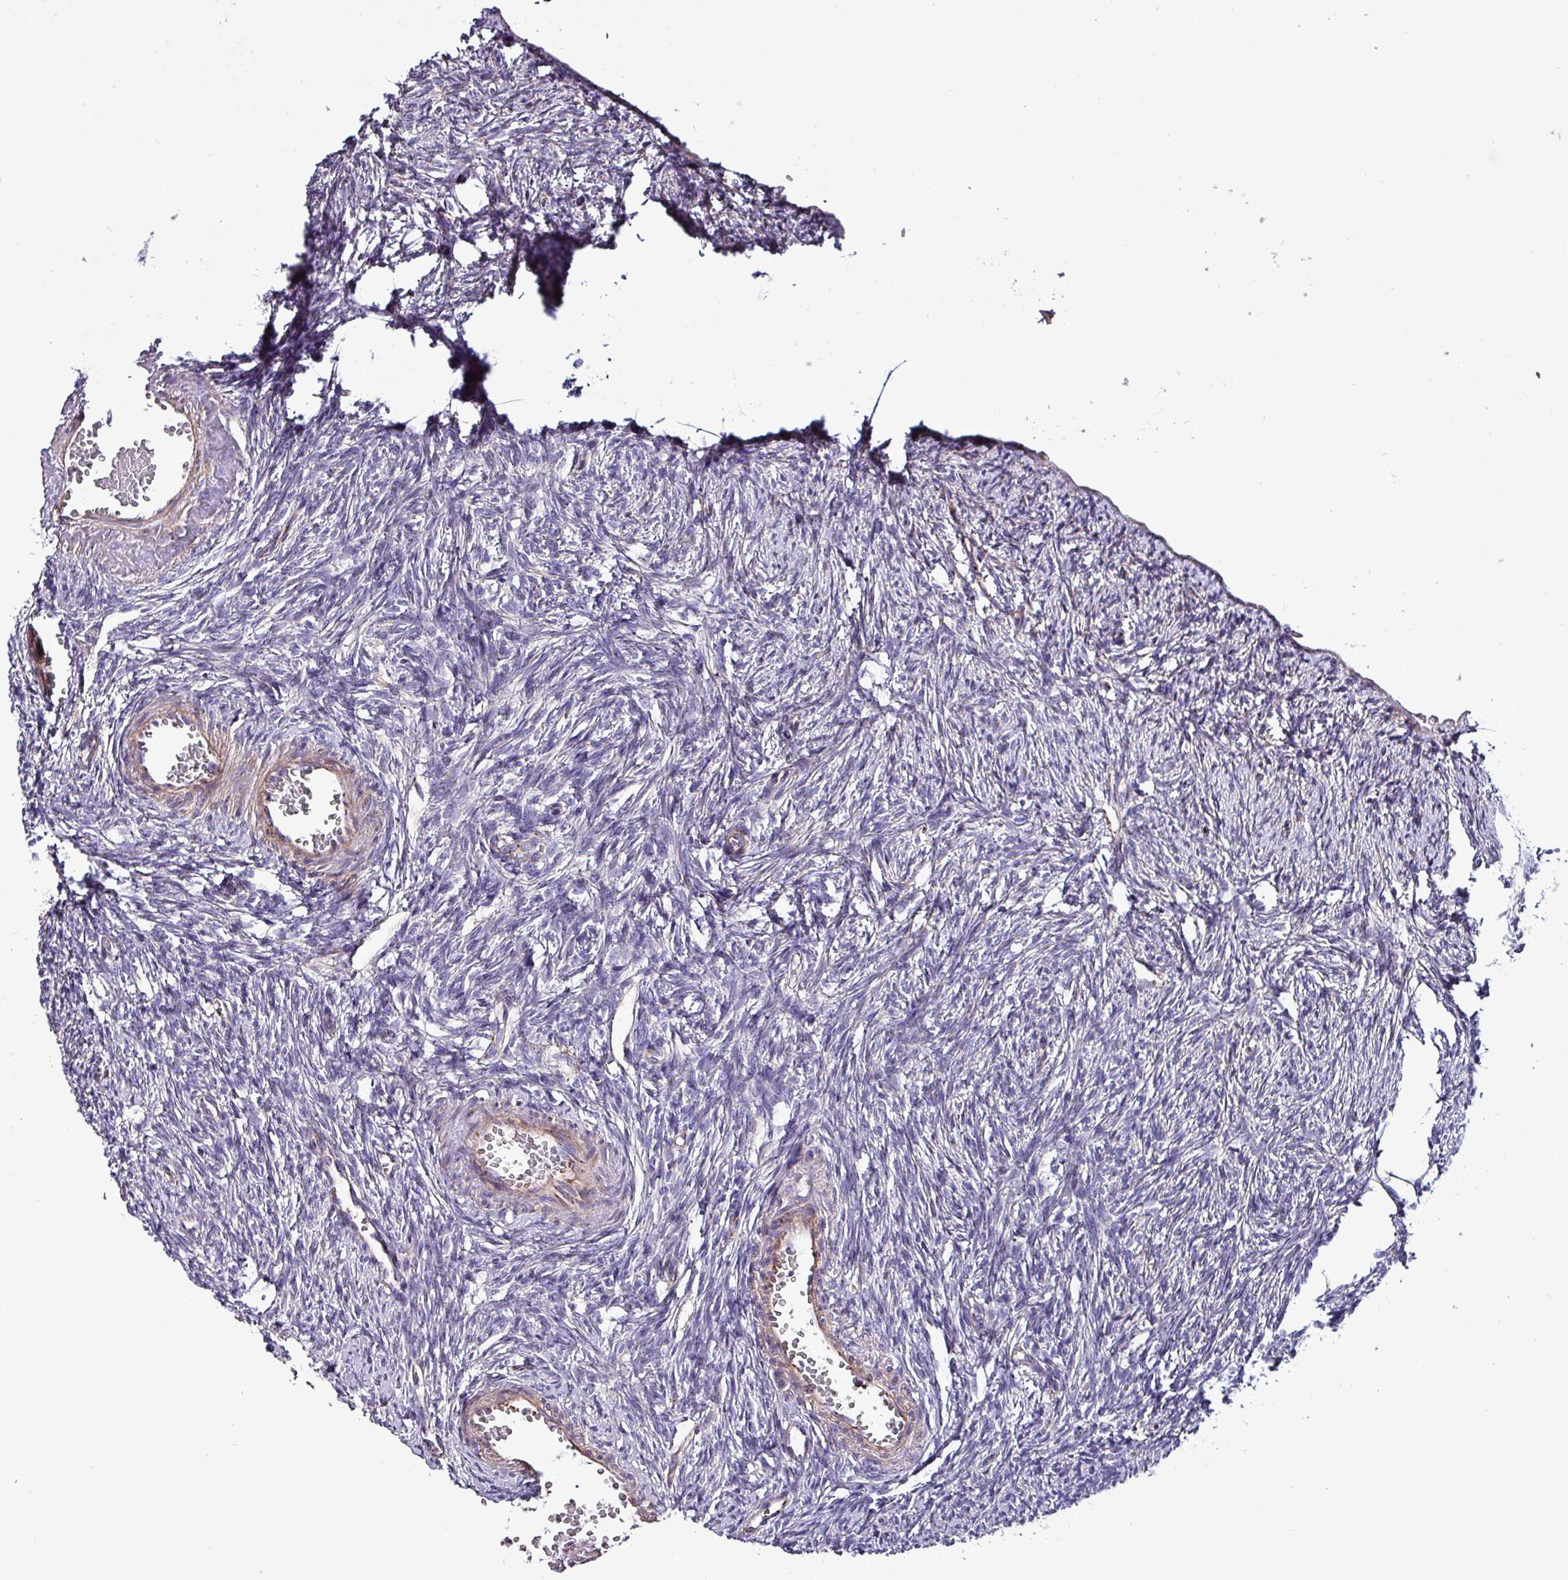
{"staining": {"intensity": "negative", "quantity": "none", "location": "none"}, "tissue": "ovary", "cell_type": "Follicle cells", "image_type": "normal", "snomed": [{"axis": "morphology", "description": "Normal tissue, NOS"}, {"axis": "topography", "description": "Ovary"}], "caption": "High power microscopy histopathology image of an immunohistochemistry (IHC) micrograph of unremarkable ovary, revealing no significant positivity in follicle cells.", "gene": "VAMP4", "patient": {"sex": "female", "age": 51}}